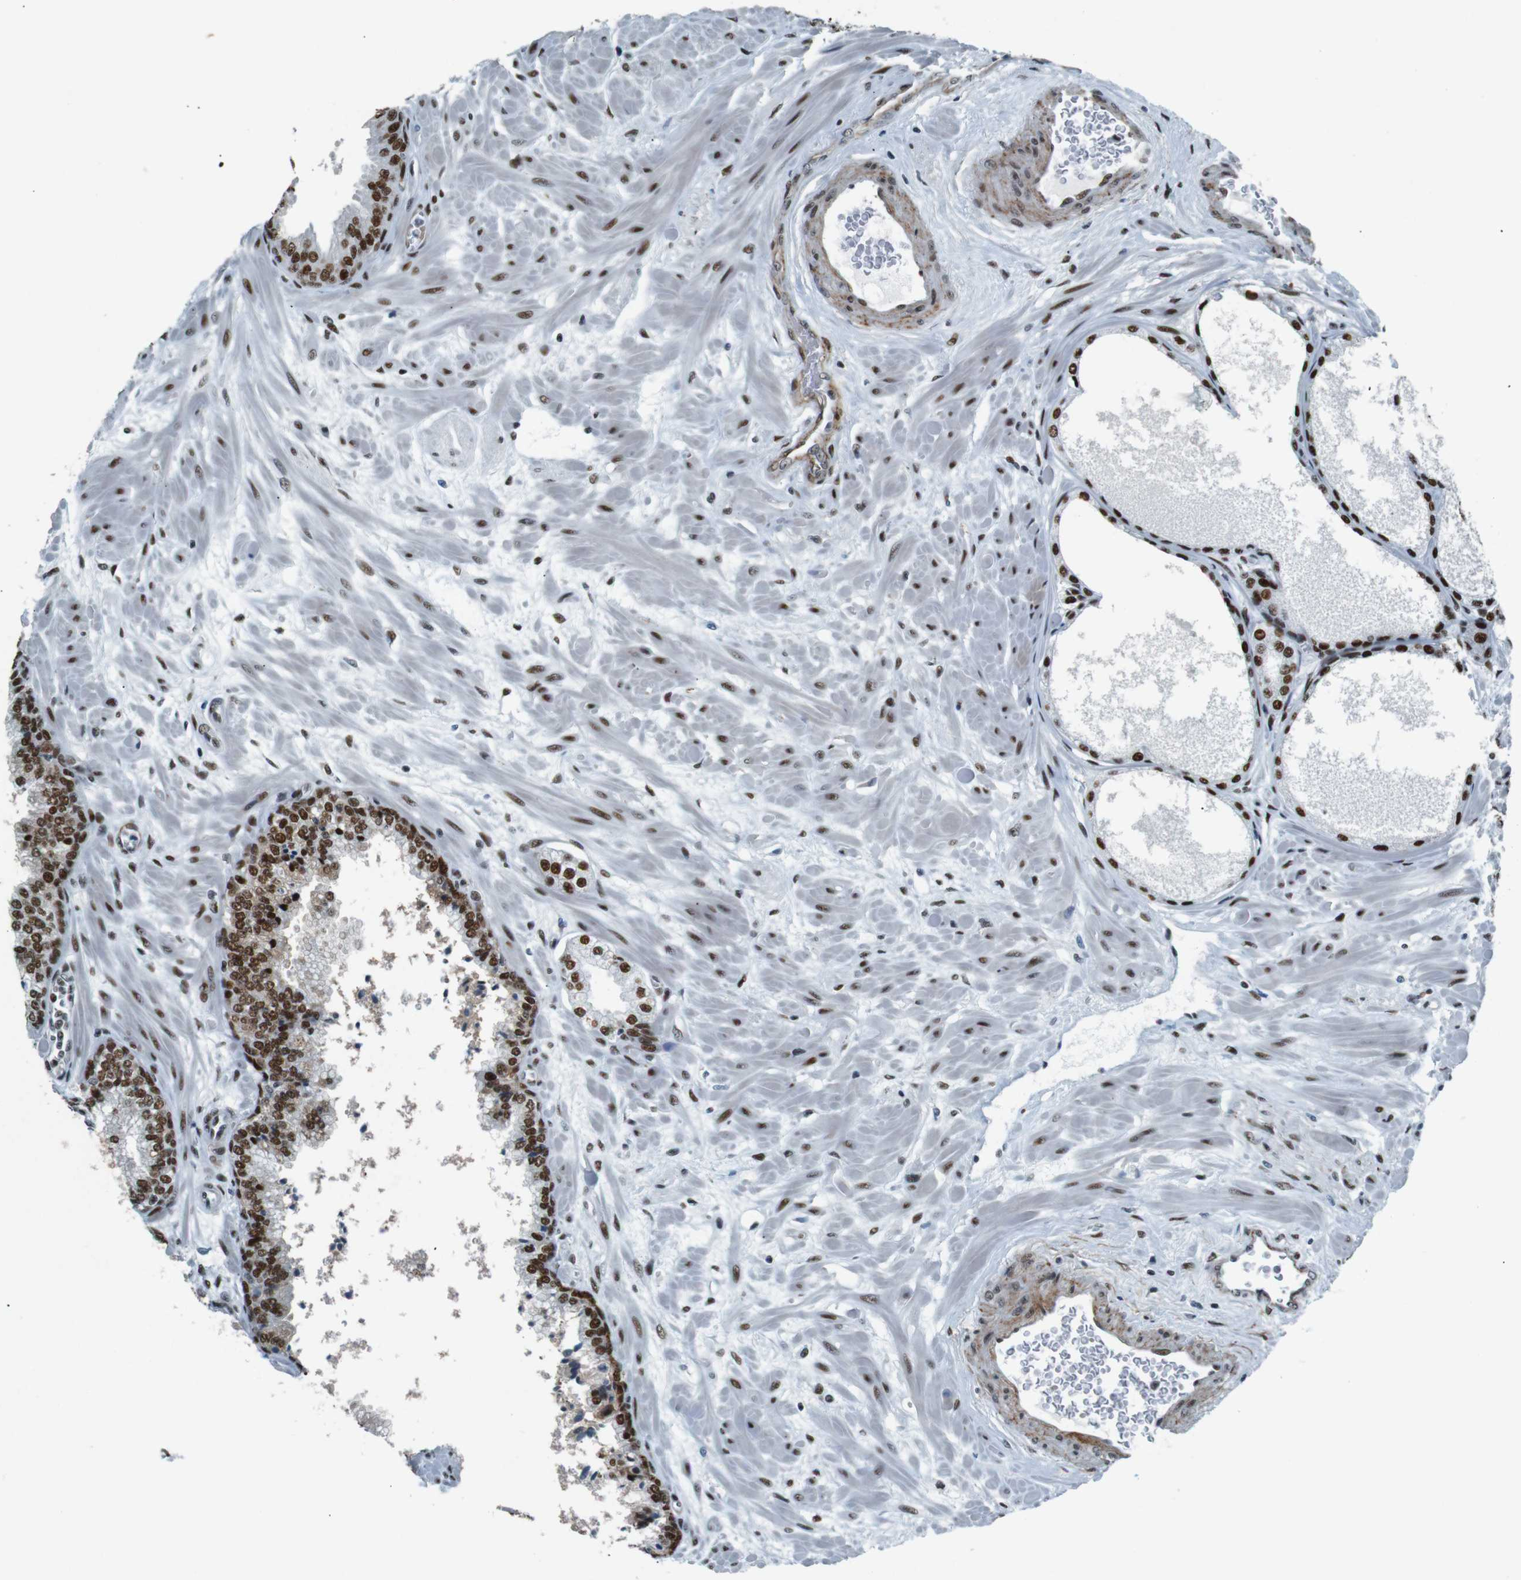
{"staining": {"intensity": "strong", "quantity": ">75%", "location": "nuclear"}, "tissue": "prostate", "cell_type": "Glandular cells", "image_type": "normal", "snomed": [{"axis": "morphology", "description": "Normal tissue, NOS"}, {"axis": "morphology", "description": "Urothelial carcinoma, Low grade"}, {"axis": "topography", "description": "Urinary bladder"}, {"axis": "topography", "description": "Prostate"}], "caption": "Protein expression analysis of unremarkable prostate displays strong nuclear positivity in about >75% of glandular cells.", "gene": "HEXIM1", "patient": {"sex": "male", "age": 60}}